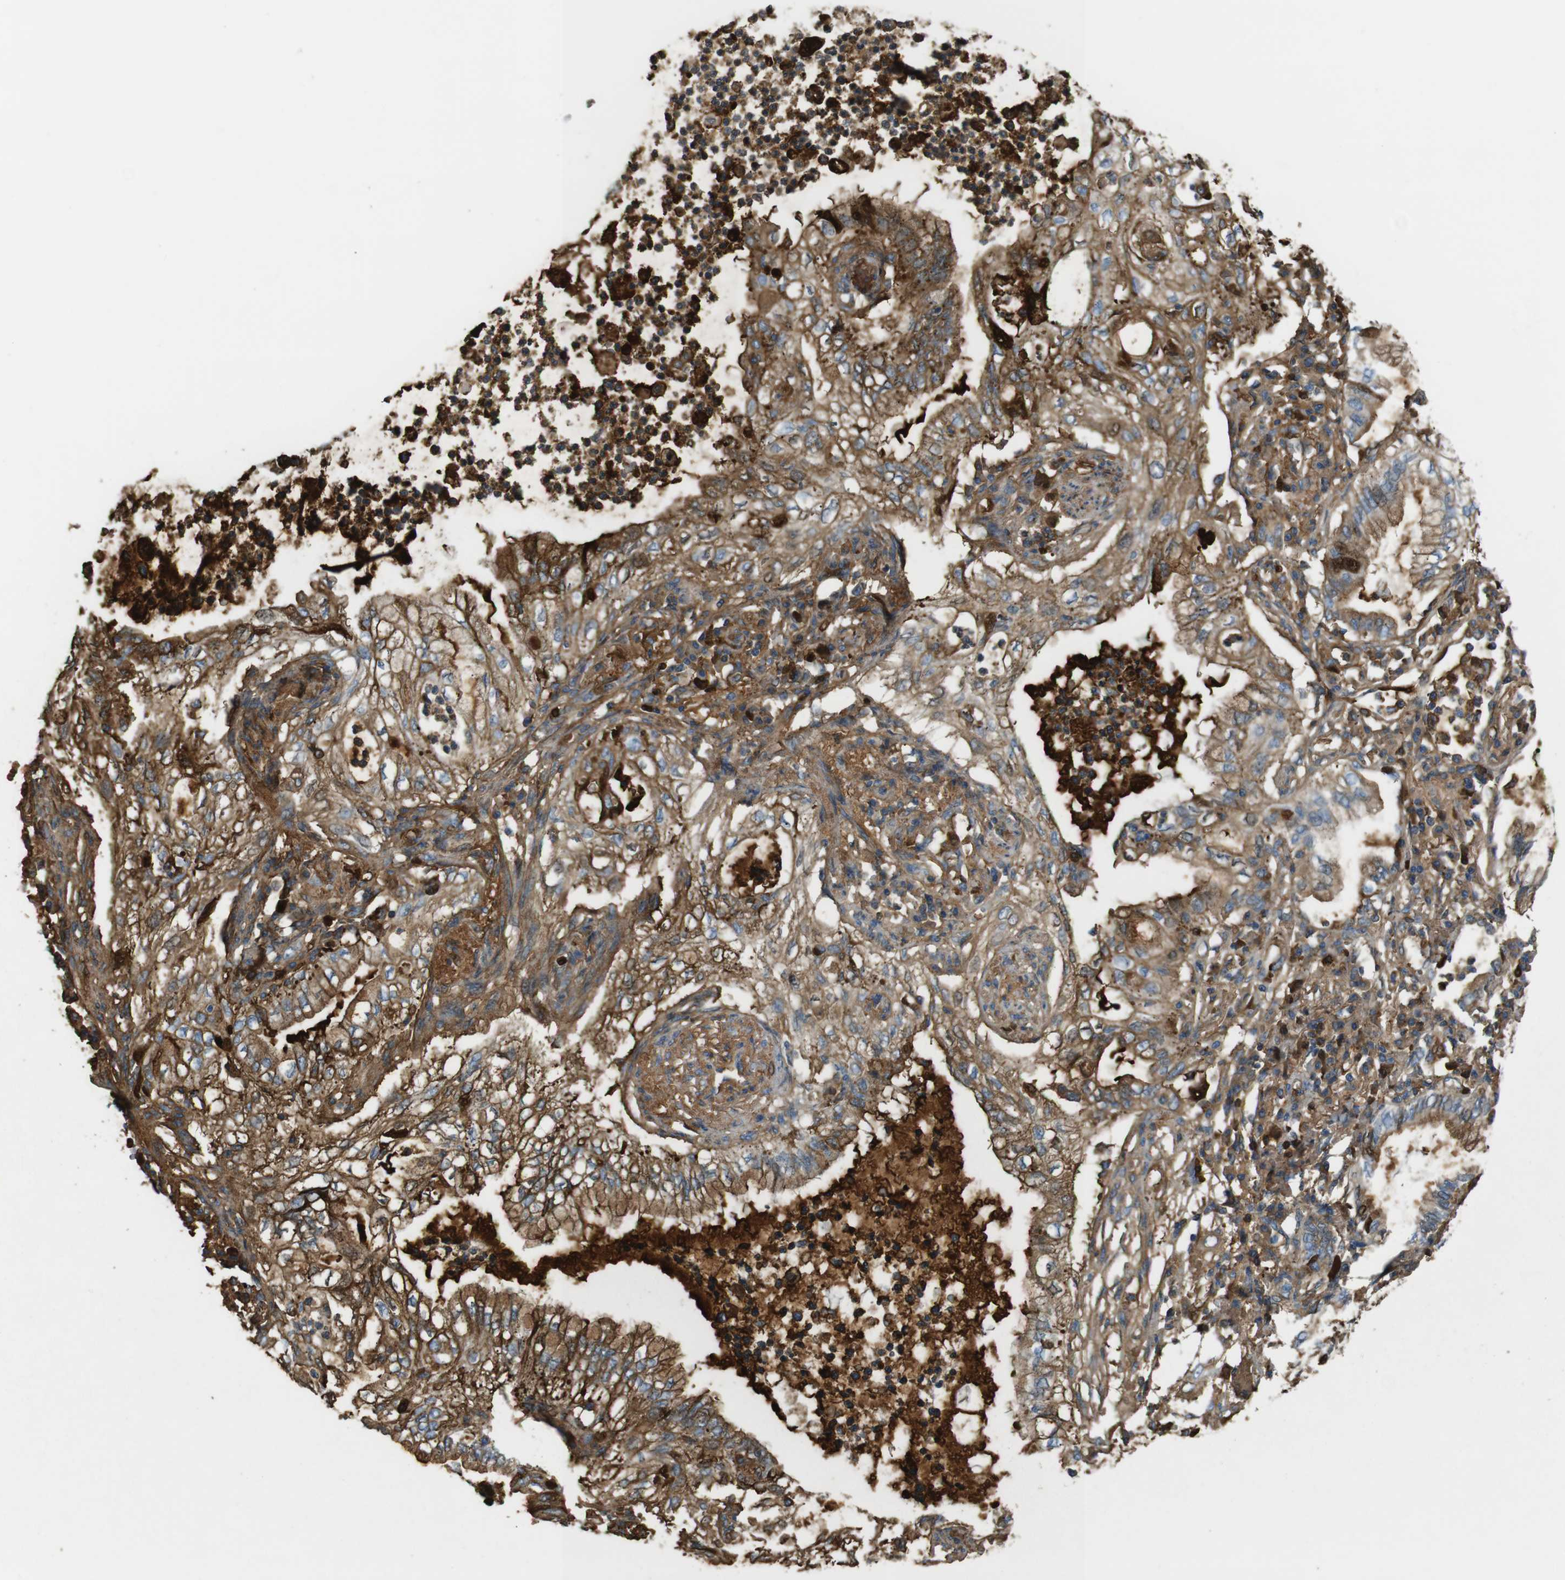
{"staining": {"intensity": "moderate", "quantity": ">75%", "location": "cytoplasmic/membranous"}, "tissue": "lung cancer", "cell_type": "Tumor cells", "image_type": "cancer", "snomed": [{"axis": "morphology", "description": "Normal tissue, NOS"}, {"axis": "morphology", "description": "Adenocarcinoma, NOS"}, {"axis": "topography", "description": "Bronchus"}, {"axis": "topography", "description": "Lung"}], "caption": "Immunohistochemistry (IHC) of human lung adenocarcinoma exhibits medium levels of moderate cytoplasmic/membranous staining in approximately >75% of tumor cells.", "gene": "LTBP4", "patient": {"sex": "female", "age": 70}}